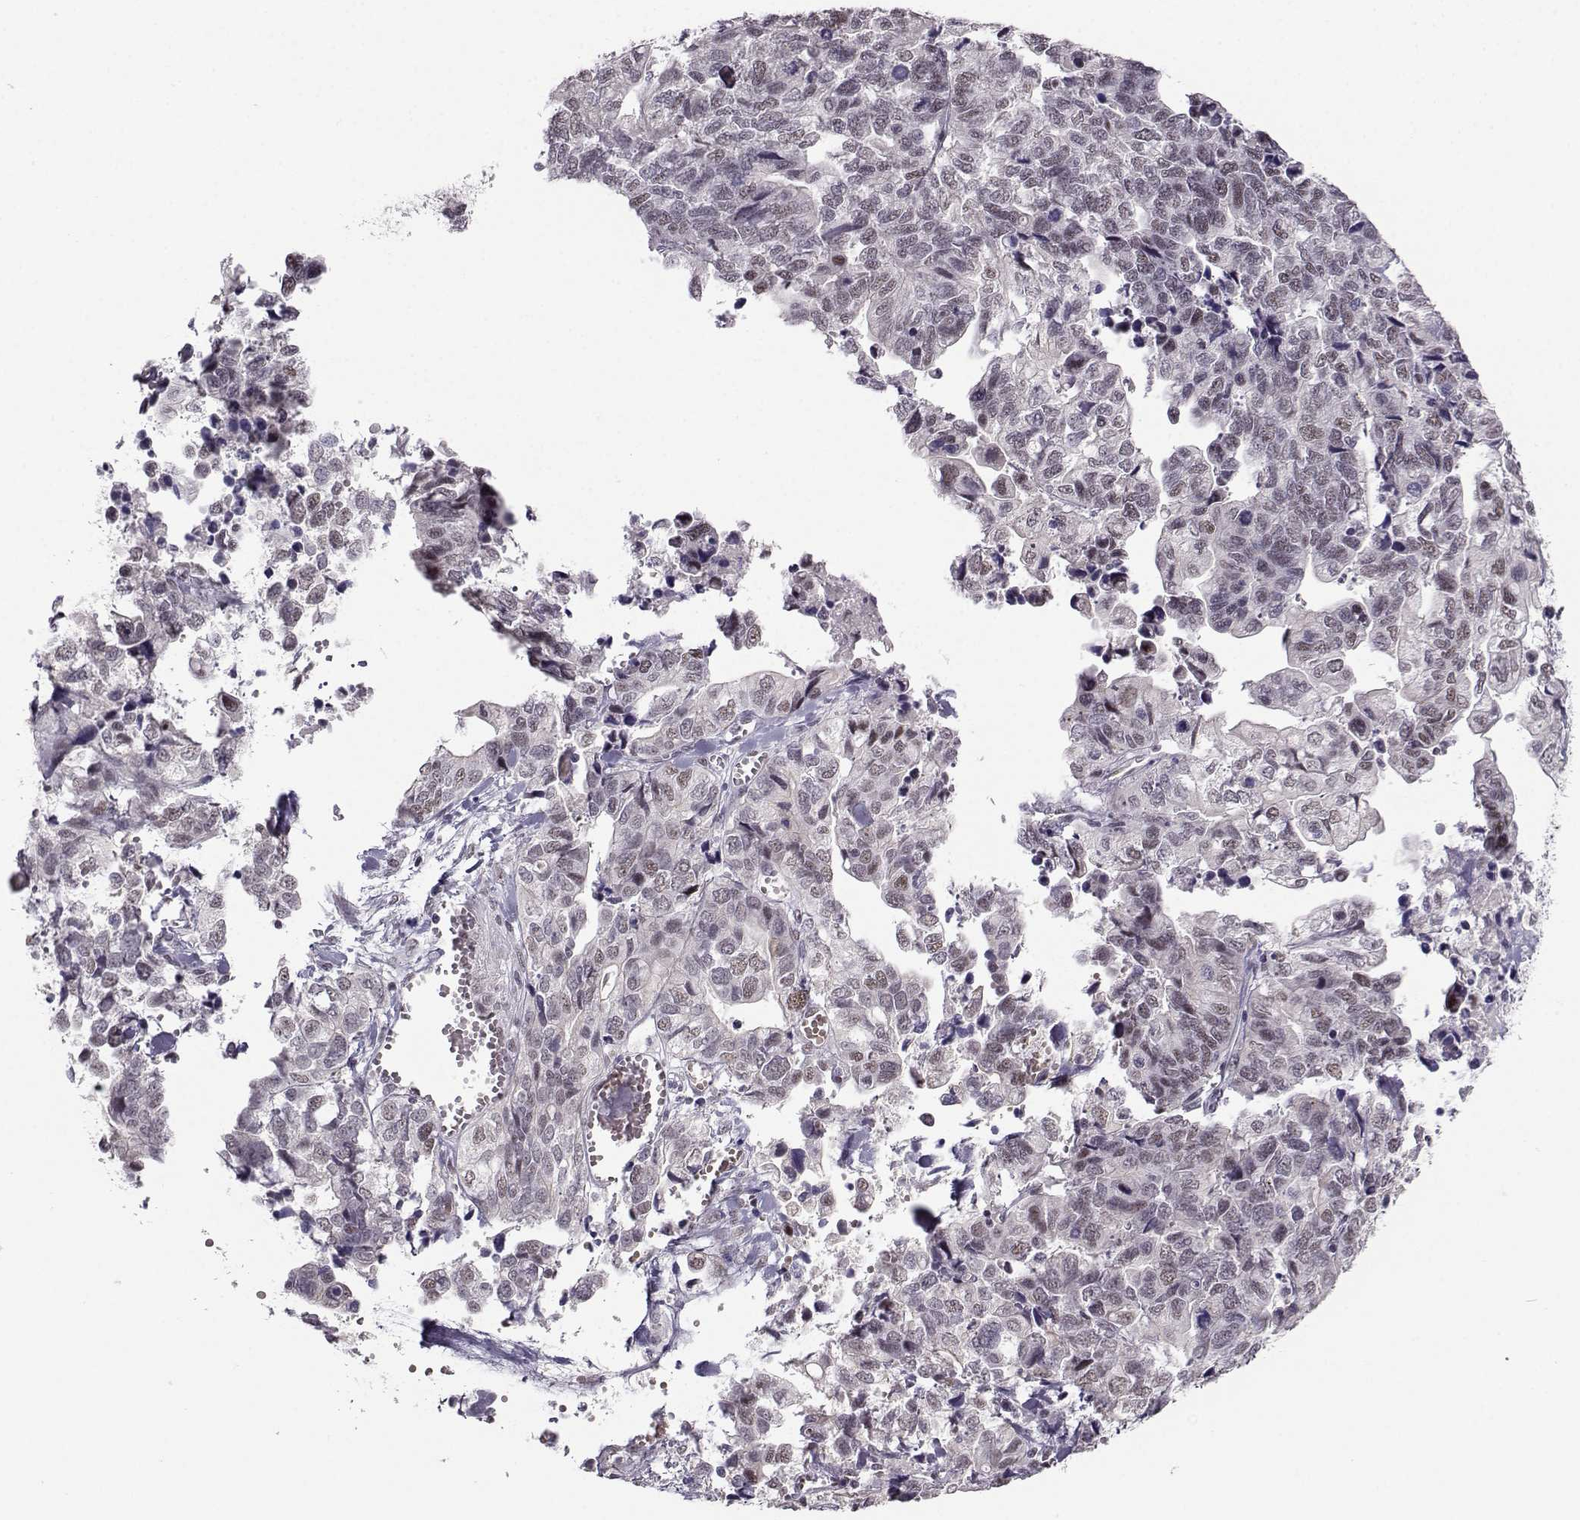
{"staining": {"intensity": "negative", "quantity": "none", "location": "none"}, "tissue": "stomach cancer", "cell_type": "Tumor cells", "image_type": "cancer", "snomed": [{"axis": "morphology", "description": "Adenocarcinoma, NOS"}, {"axis": "topography", "description": "Stomach, upper"}], "caption": "There is no significant positivity in tumor cells of stomach cancer. (DAB (3,3'-diaminobenzidine) IHC with hematoxylin counter stain).", "gene": "LIN28A", "patient": {"sex": "female", "age": 67}}